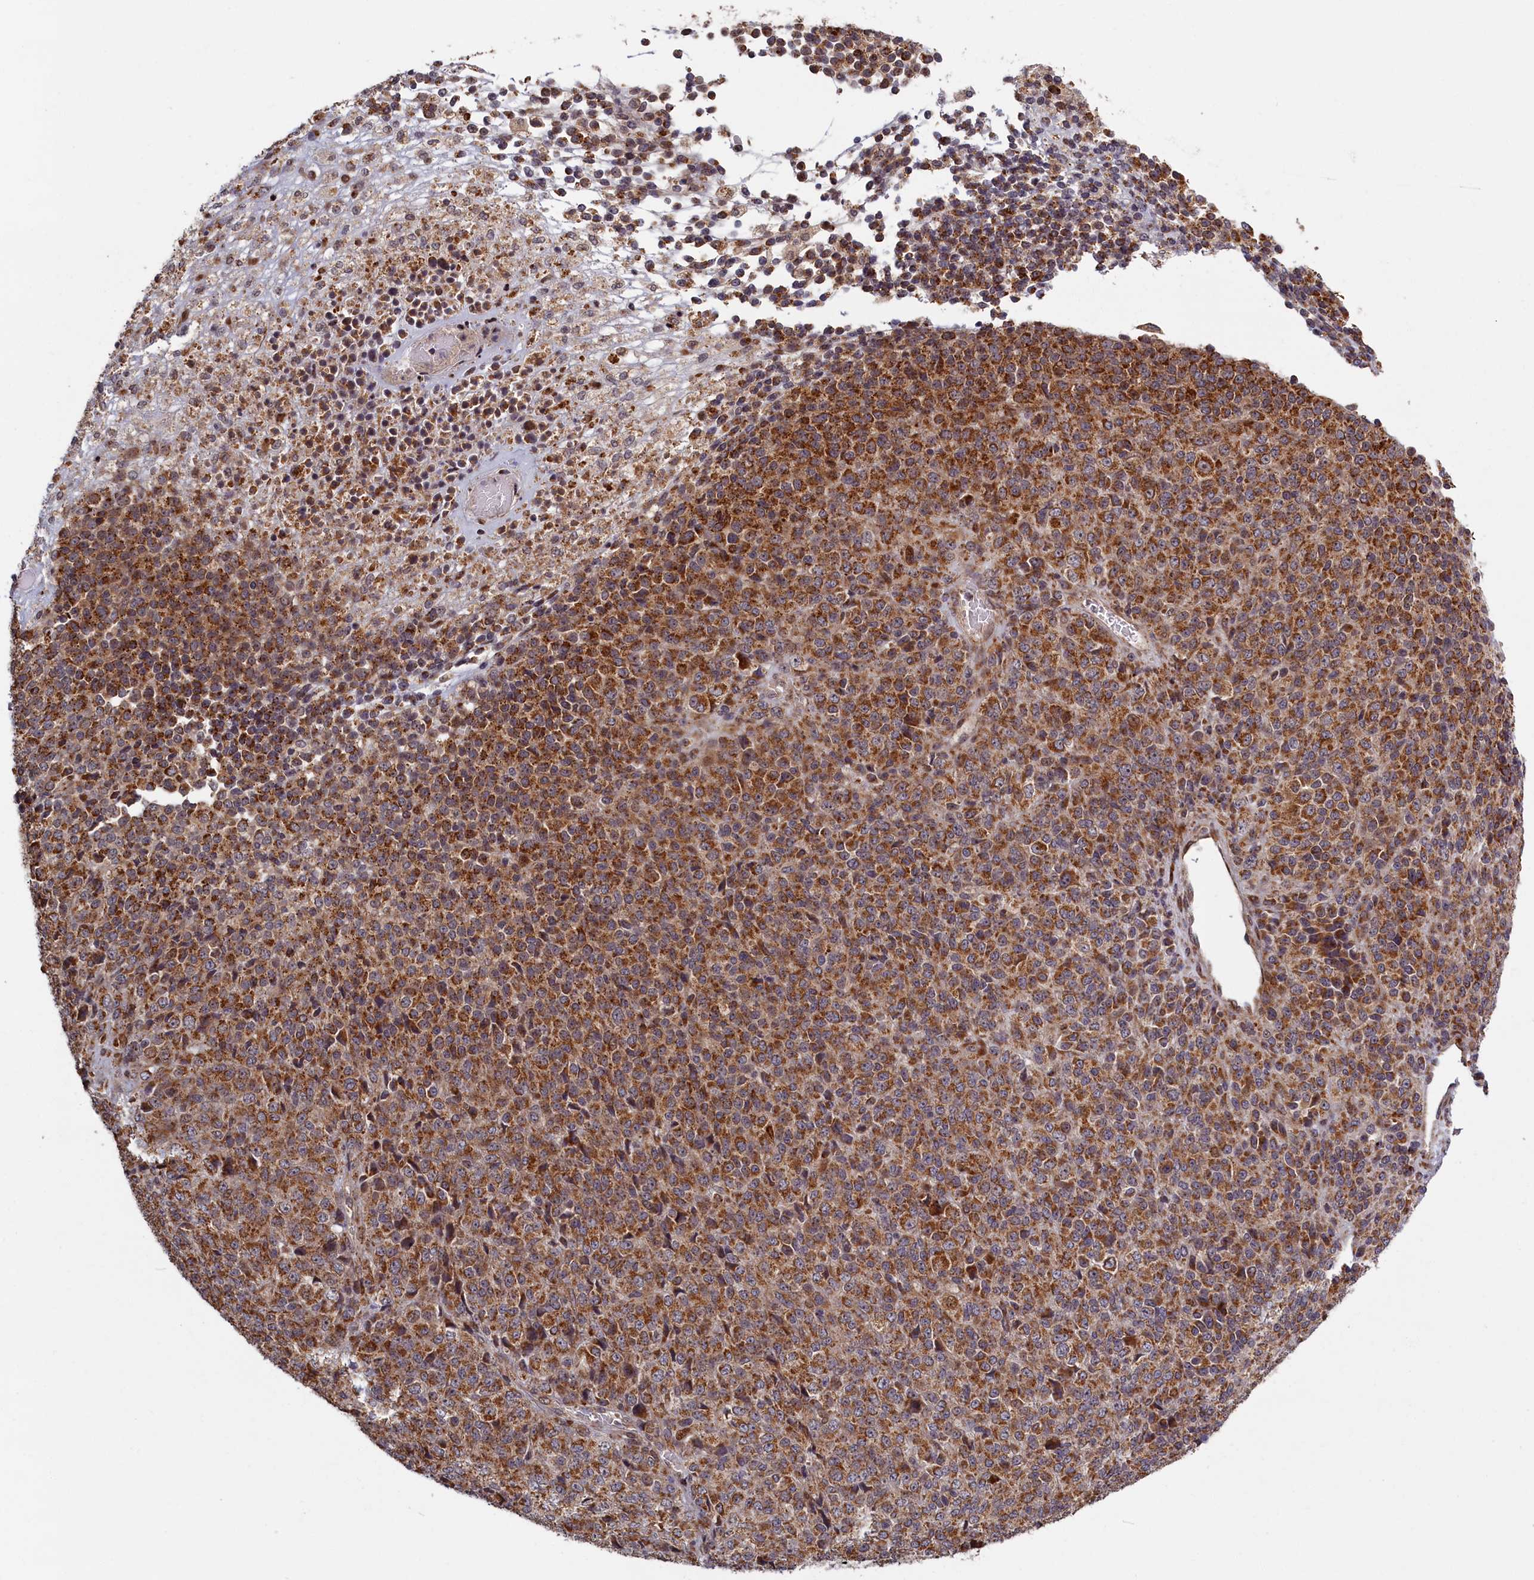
{"staining": {"intensity": "strong", "quantity": ">75%", "location": "cytoplasmic/membranous"}, "tissue": "melanoma", "cell_type": "Tumor cells", "image_type": "cancer", "snomed": [{"axis": "morphology", "description": "Malignant melanoma, Metastatic site"}, {"axis": "topography", "description": "Brain"}], "caption": "The image exhibits immunohistochemical staining of melanoma. There is strong cytoplasmic/membranous expression is appreciated in about >75% of tumor cells.", "gene": "PLA2G10", "patient": {"sex": "female", "age": 56}}